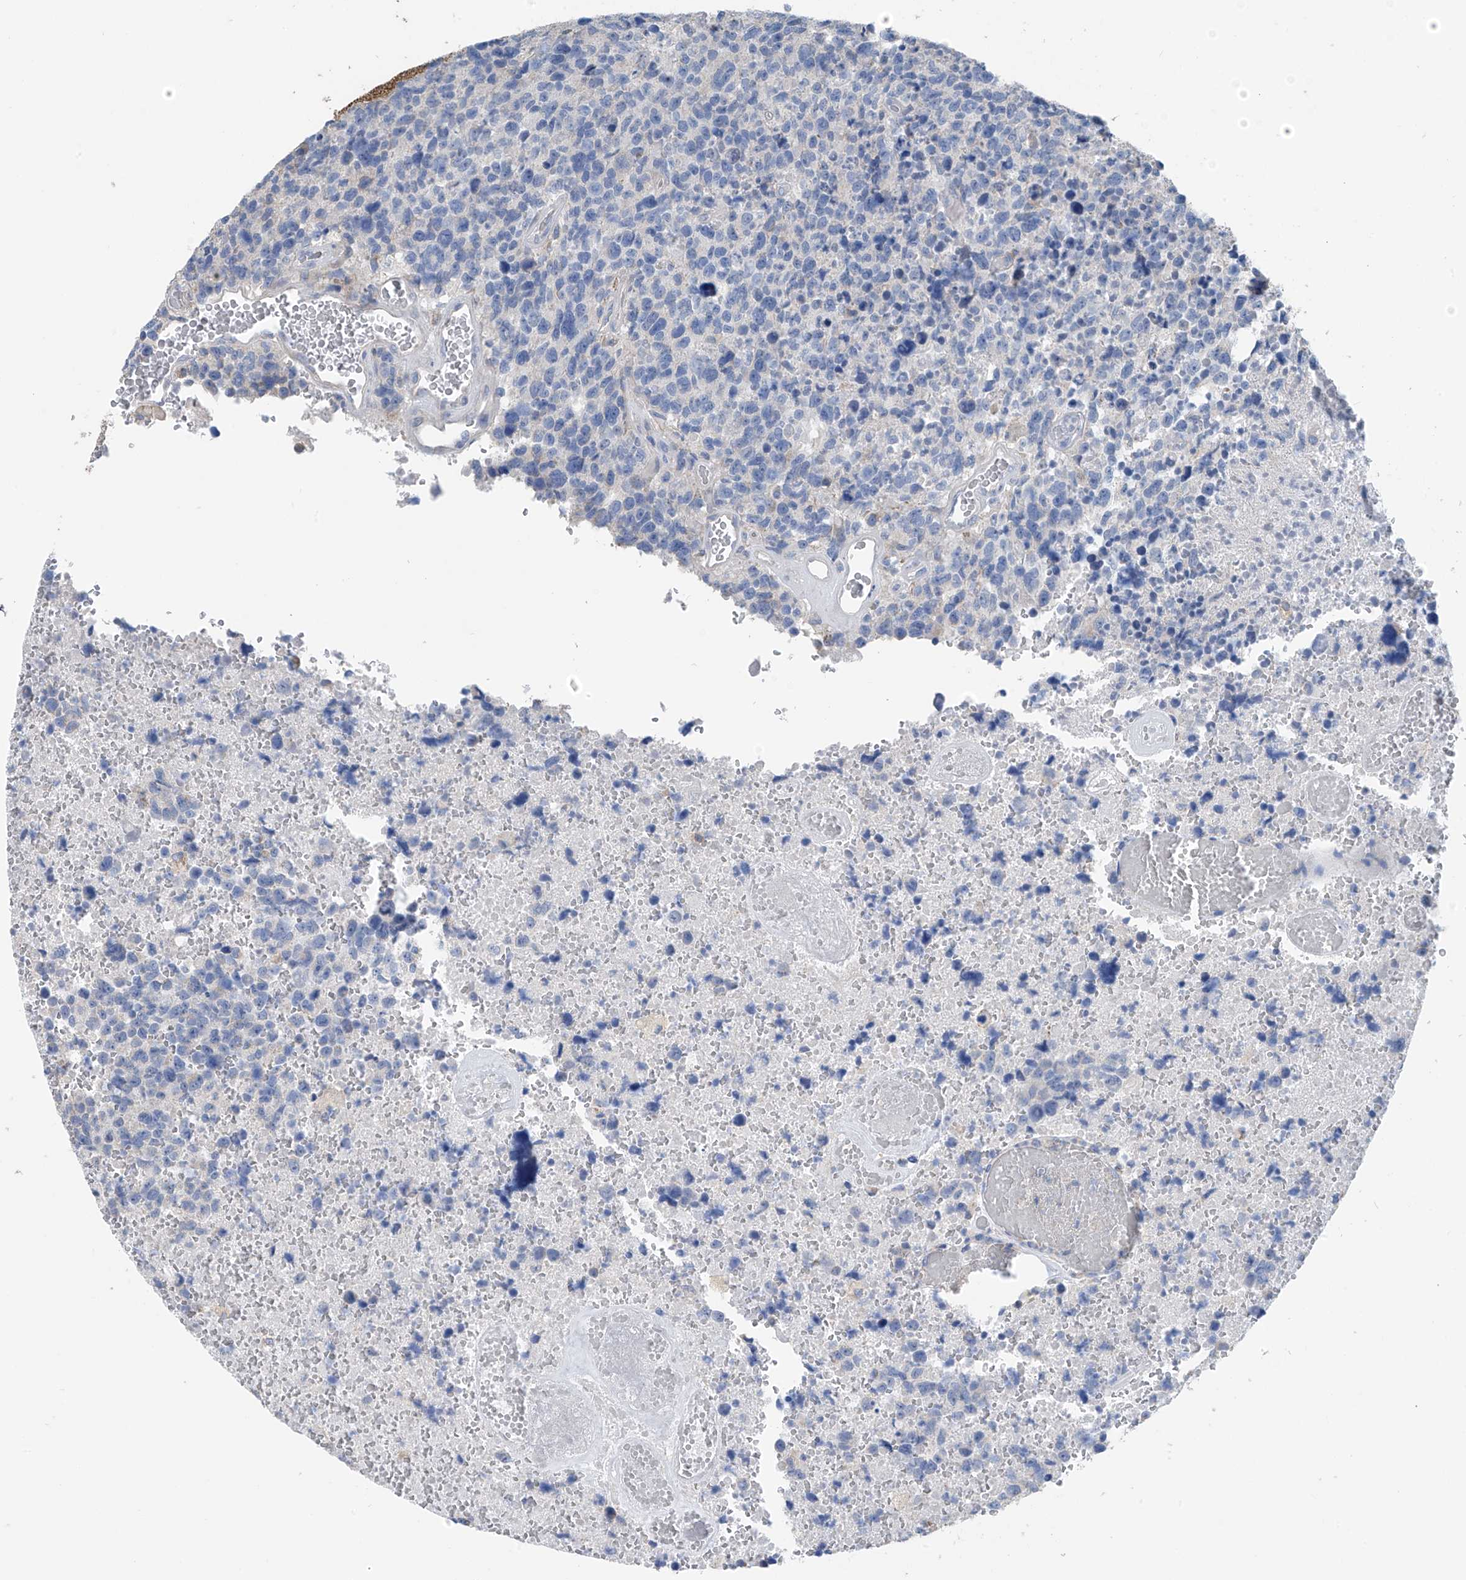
{"staining": {"intensity": "negative", "quantity": "none", "location": "none"}, "tissue": "glioma", "cell_type": "Tumor cells", "image_type": "cancer", "snomed": [{"axis": "morphology", "description": "Glioma, malignant, High grade"}, {"axis": "topography", "description": "Brain"}], "caption": "Malignant high-grade glioma stained for a protein using immunohistochemistry reveals no staining tumor cells.", "gene": "SYN3", "patient": {"sex": "male", "age": 69}}